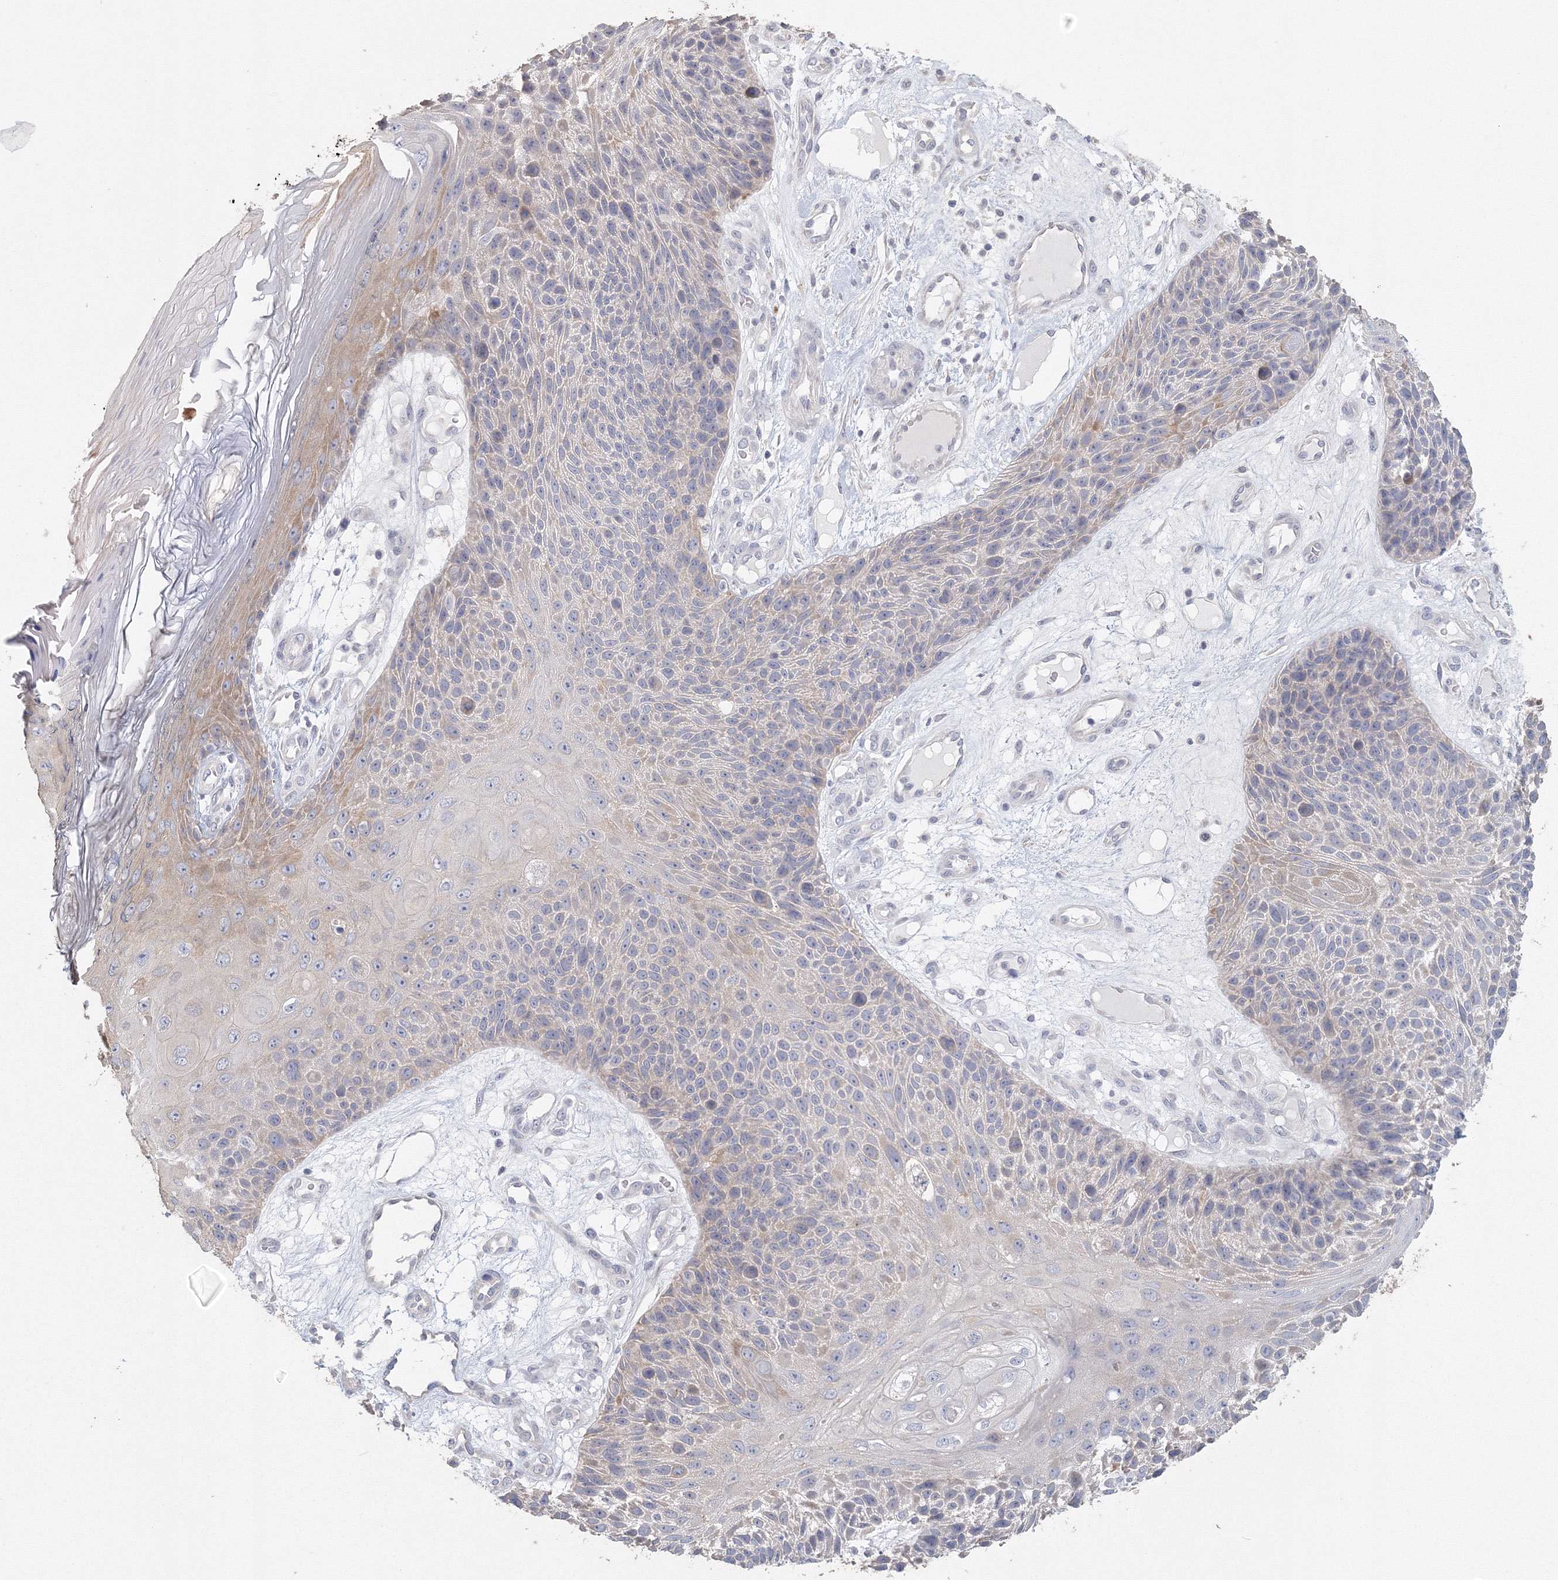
{"staining": {"intensity": "negative", "quantity": "none", "location": "none"}, "tissue": "skin cancer", "cell_type": "Tumor cells", "image_type": "cancer", "snomed": [{"axis": "morphology", "description": "Squamous cell carcinoma, NOS"}, {"axis": "topography", "description": "Skin"}], "caption": "IHC of skin squamous cell carcinoma shows no positivity in tumor cells.", "gene": "TACC2", "patient": {"sex": "female", "age": 88}}